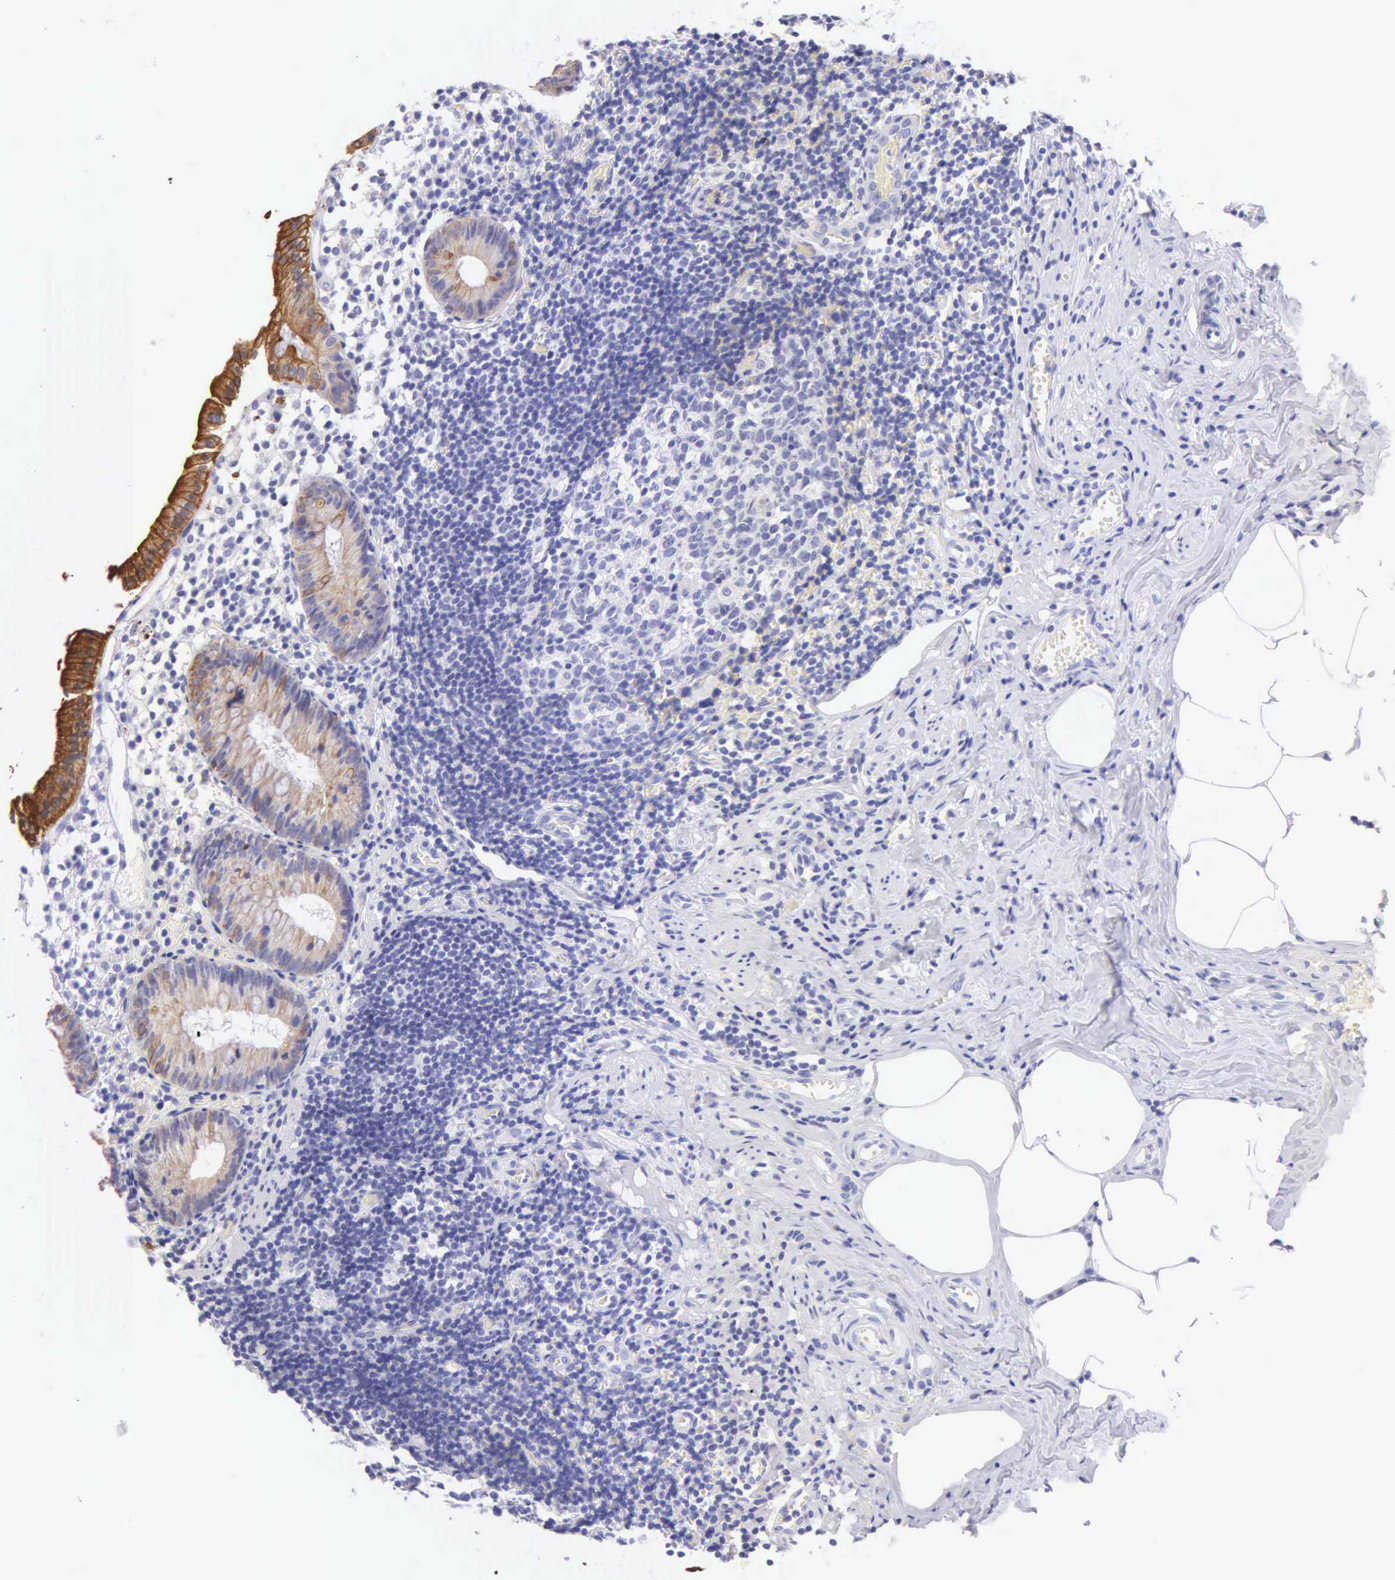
{"staining": {"intensity": "moderate", "quantity": "25%-75%", "location": "cytoplasmic/membranous"}, "tissue": "appendix", "cell_type": "Glandular cells", "image_type": "normal", "snomed": [{"axis": "morphology", "description": "Normal tissue, NOS"}, {"axis": "topography", "description": "Appendix"}], "caption": "Benign appendix reveals moderate cytoplasmic/membranous expression in about 25%-75% of glandular cells.", "gene": "KRT17", "patient": {"sex": "male", "age": 25}}